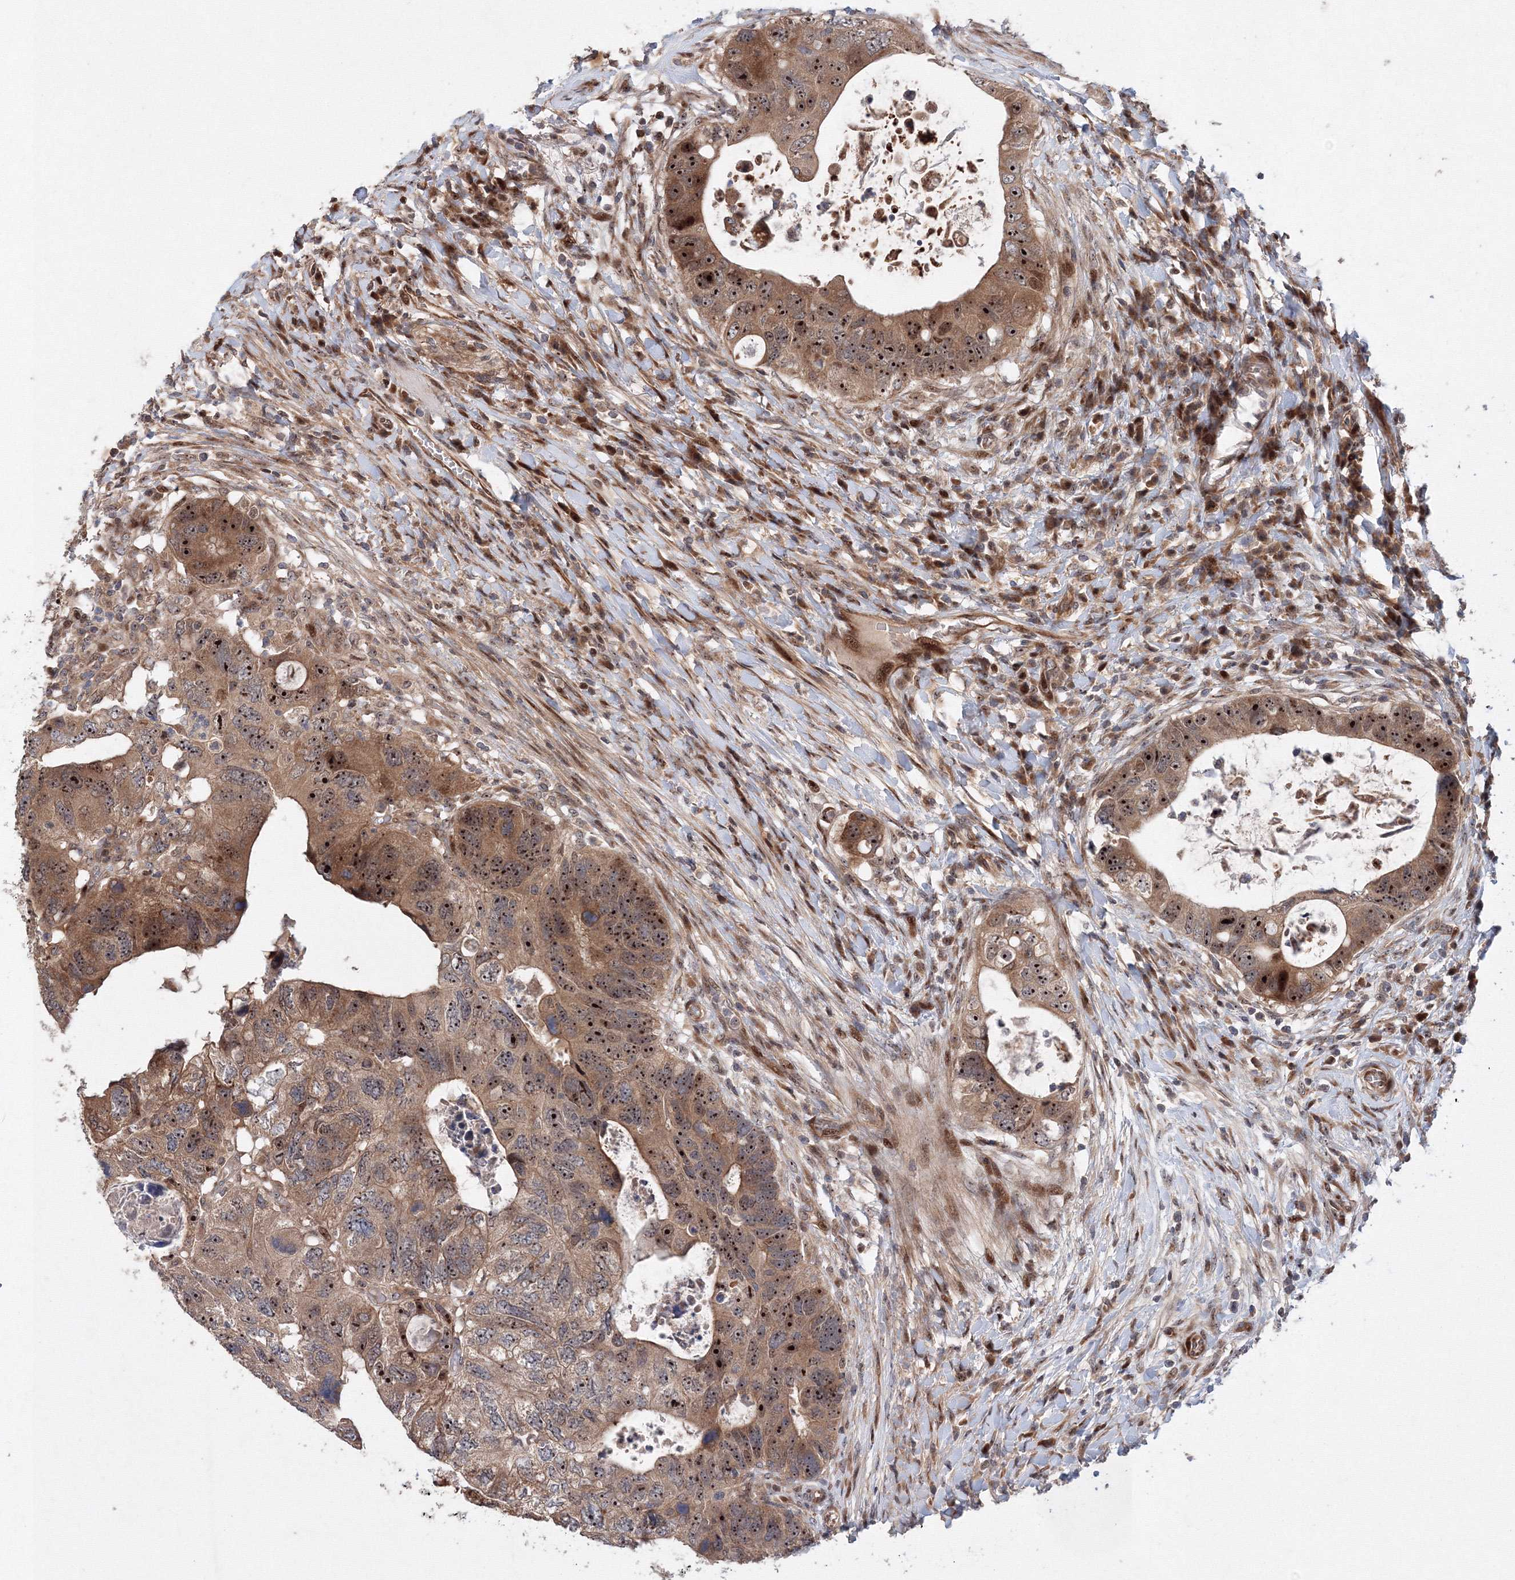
{"staining": {"intensity": "strong", "quantity": "25%-75%", "location": "cytoplasmic/membranous,nuclear"}, "tissue": "colorectal cancer", "cell_type": "Tumor cells", "image_type": "cancer", "snomed": [{"axis": "morphology", "description": "Adenocarcinoma, NOS"}, {"axis": "topography", "description": "Rectum"}], "caption": "Human colorectal cancer (adenocarcinoma) stained with a brown dye demonstrates strong cytoplasmic/membranous and nuclear positive positivity in about 25%-75% of tumor cells.", "gene": "ANKAR", "patient": {"sex": "male", "age": 59}}